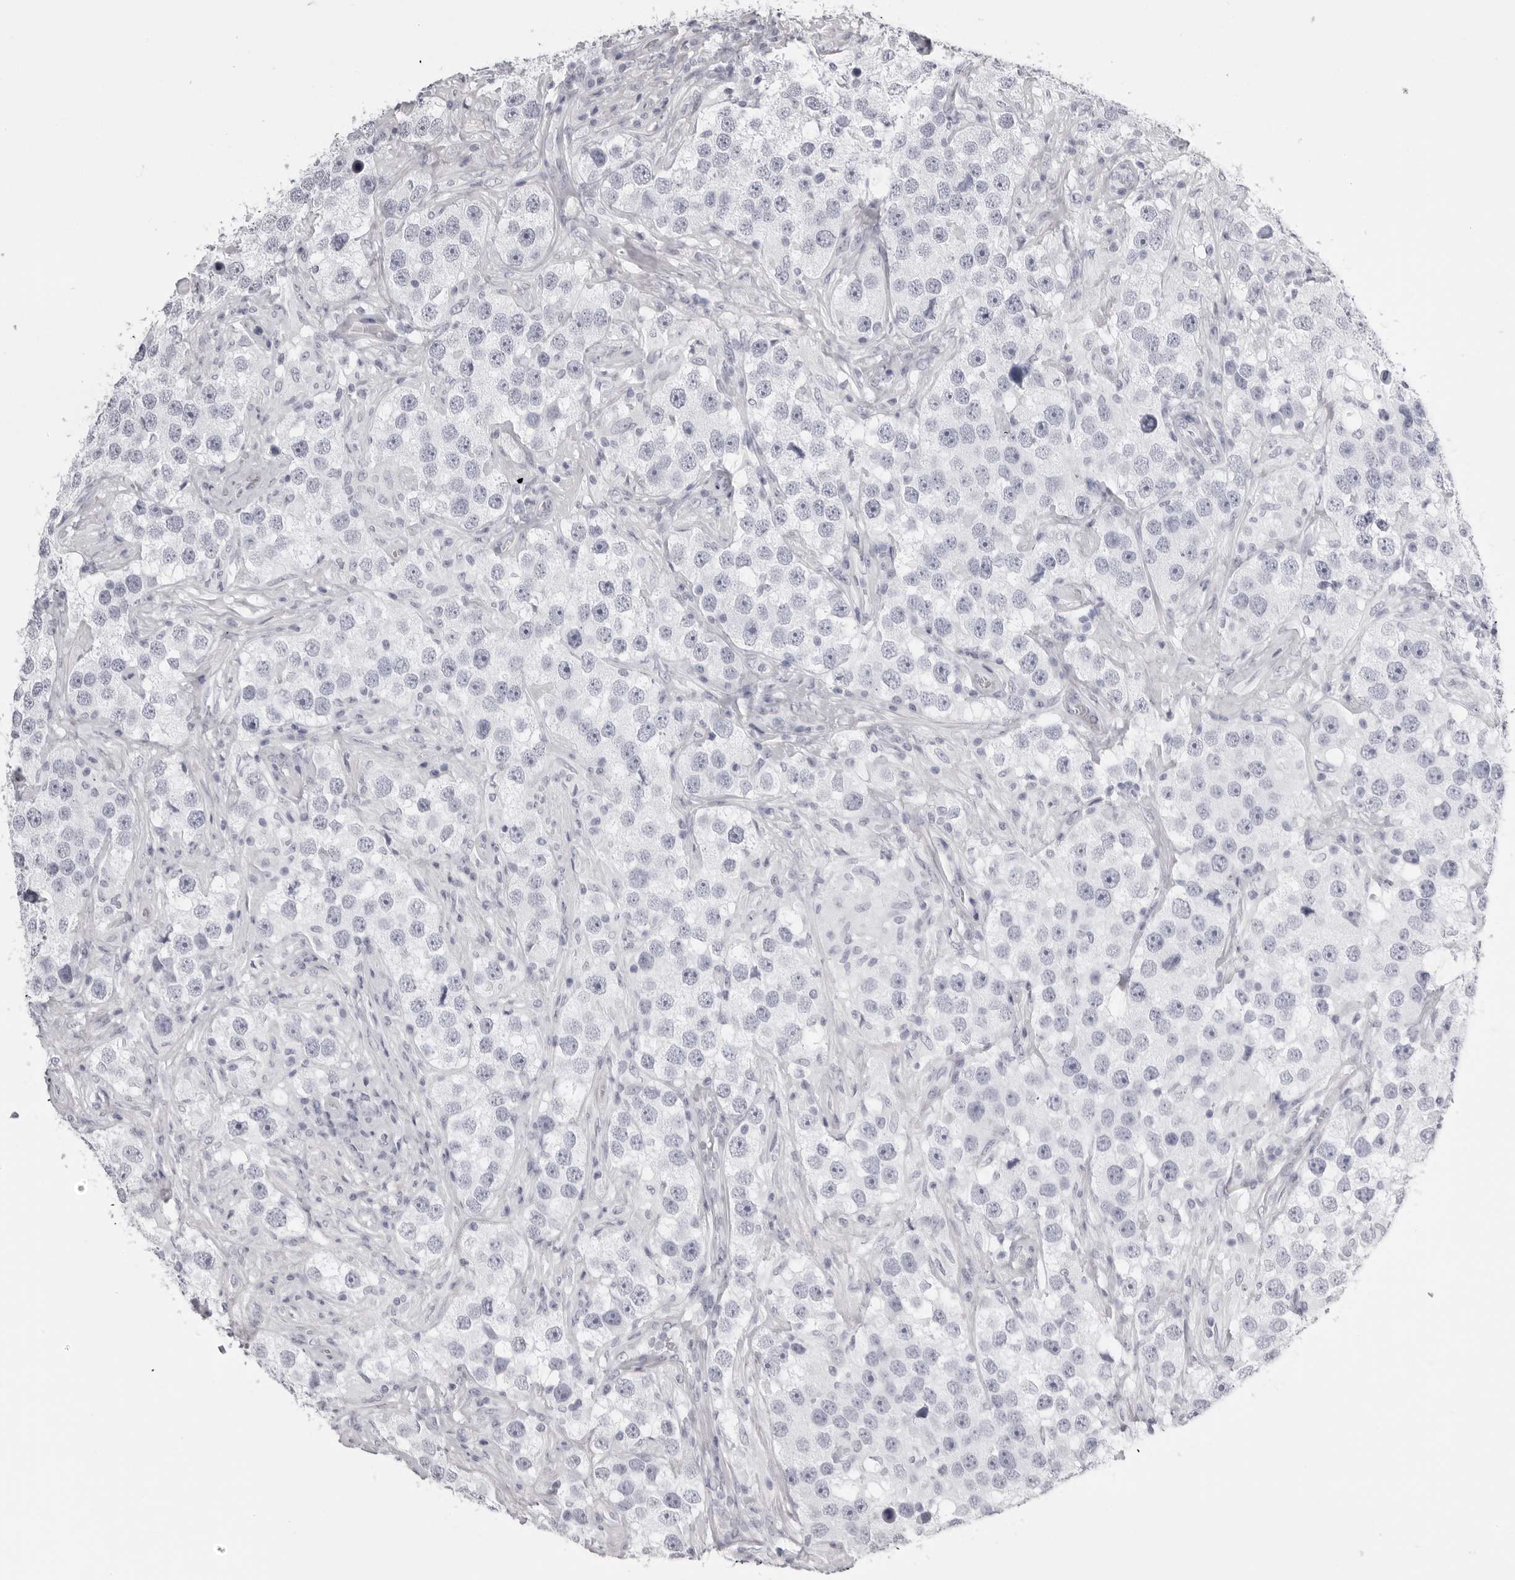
{"staining": {"intensity": "negative", "quantity": "none", "location": "none"}, "tissue": "testis cancer", "cell_type": "Tumor cells", "image_type": "cancer", "snomed": [{"axis": "morphology", "description": "Seminoma, NOS"}, {"axis": "topography", "description": "Testis"}], "caption": "DAB (3,3'-diaminobenzidine) immunohistochemical staining of testis cancer reveals no significant expression in tumor cells. (Immunohistochemistry (ihc), brightfield microscopy, high magnification).", "gene": "RHO", "patient": {"sex": "male", "age": 49}}